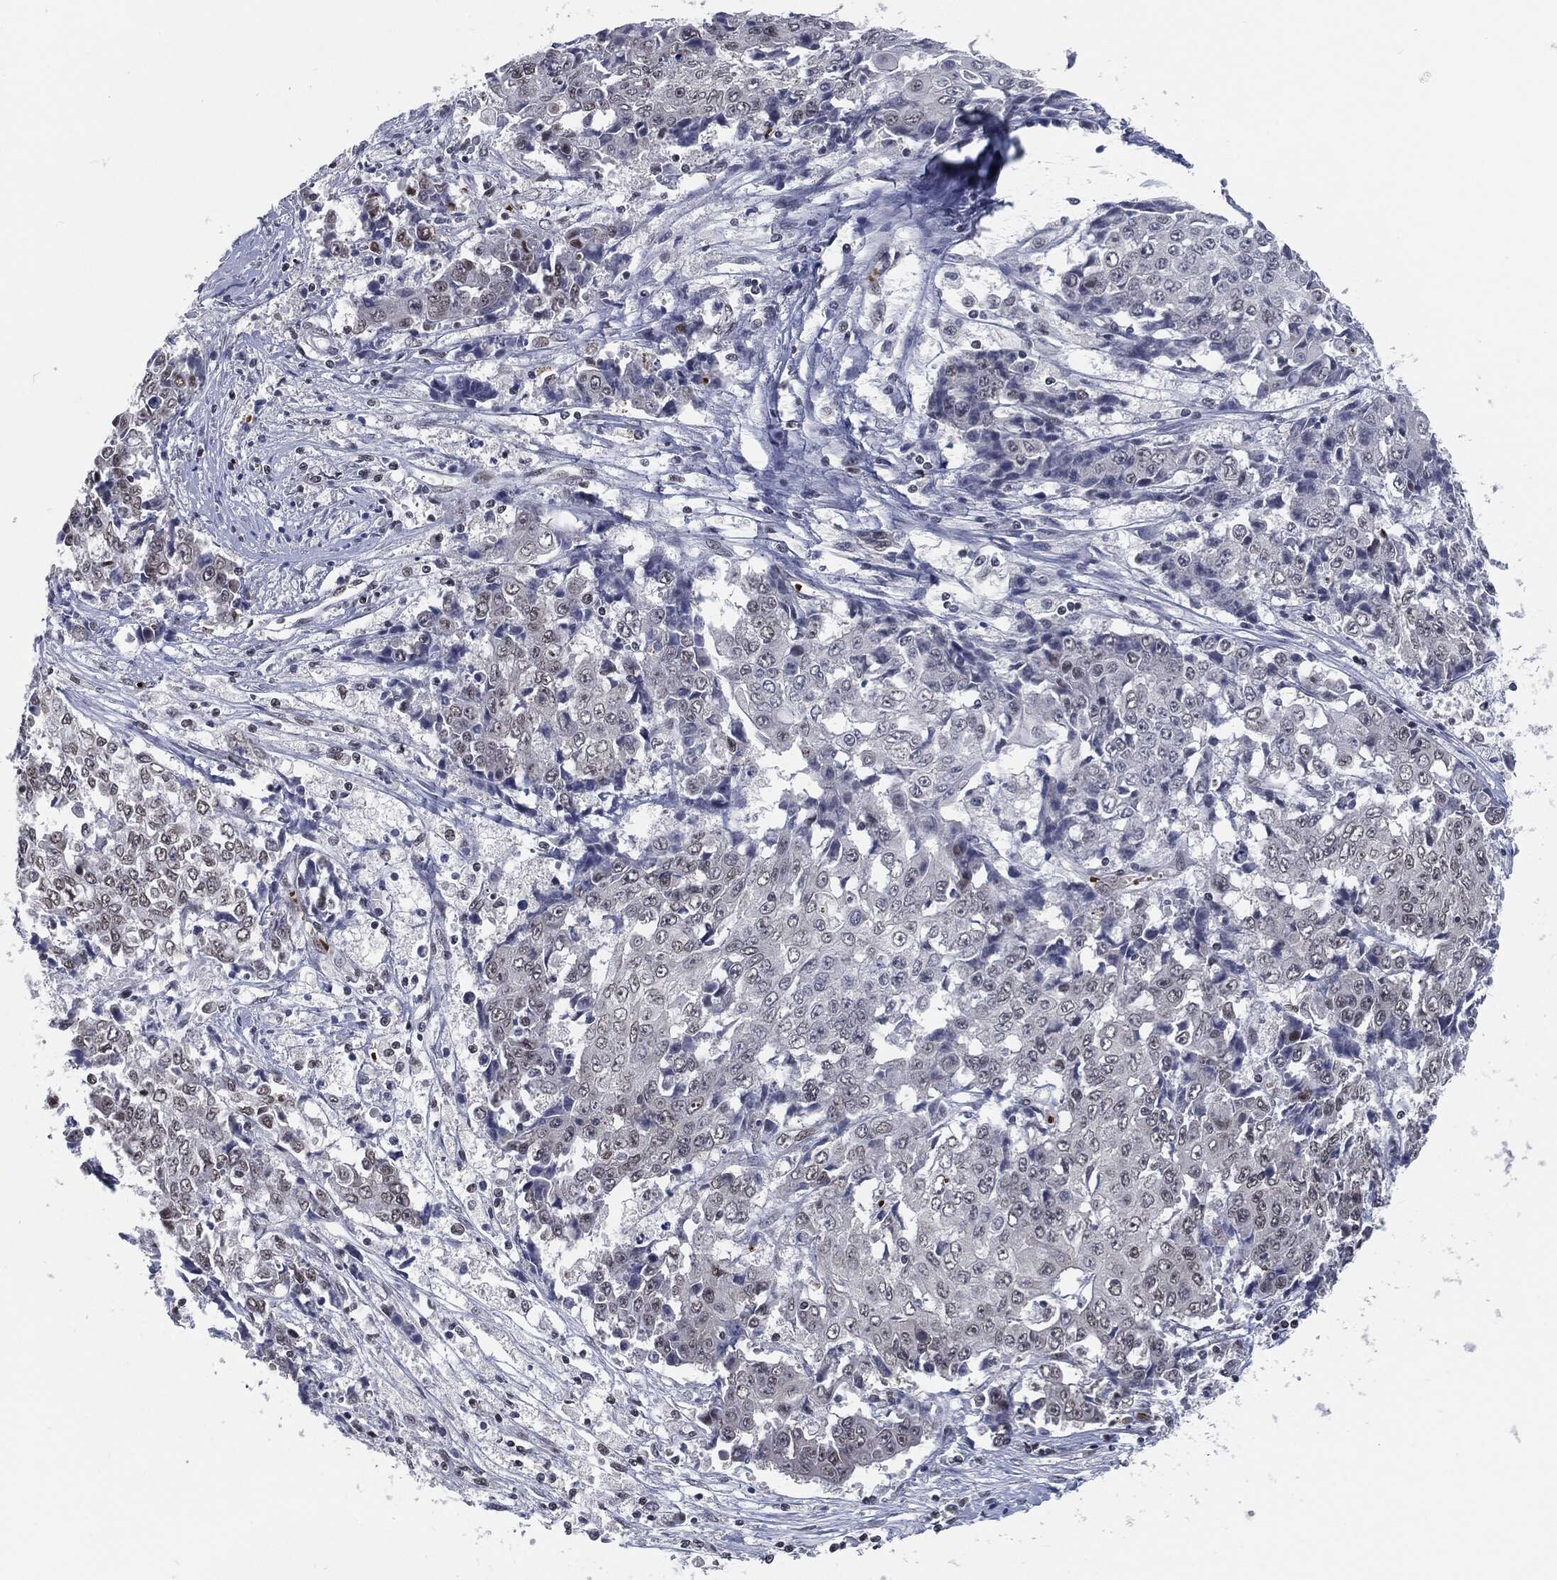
{"staining": {"intensity": "weak", "quantity": "25%-75%", "location": "nuclear"}, "tissue": "ovarian cancer", "cell_type": "Tumor cells", "image_type": "cancer", "snomed": [{"axis": "morphology", "description": "Carcinoma, endometroid"}, {"axis": "topography", "description": "Ovary"}], "caption": "Tumor cells show low levels of weak nuclear positivity in about 25%-75% of cells in human ovarian cancer (endometroid carcinoma).", "gene": "ANXA1", "patient": {"sex": "female", "age": 42}}